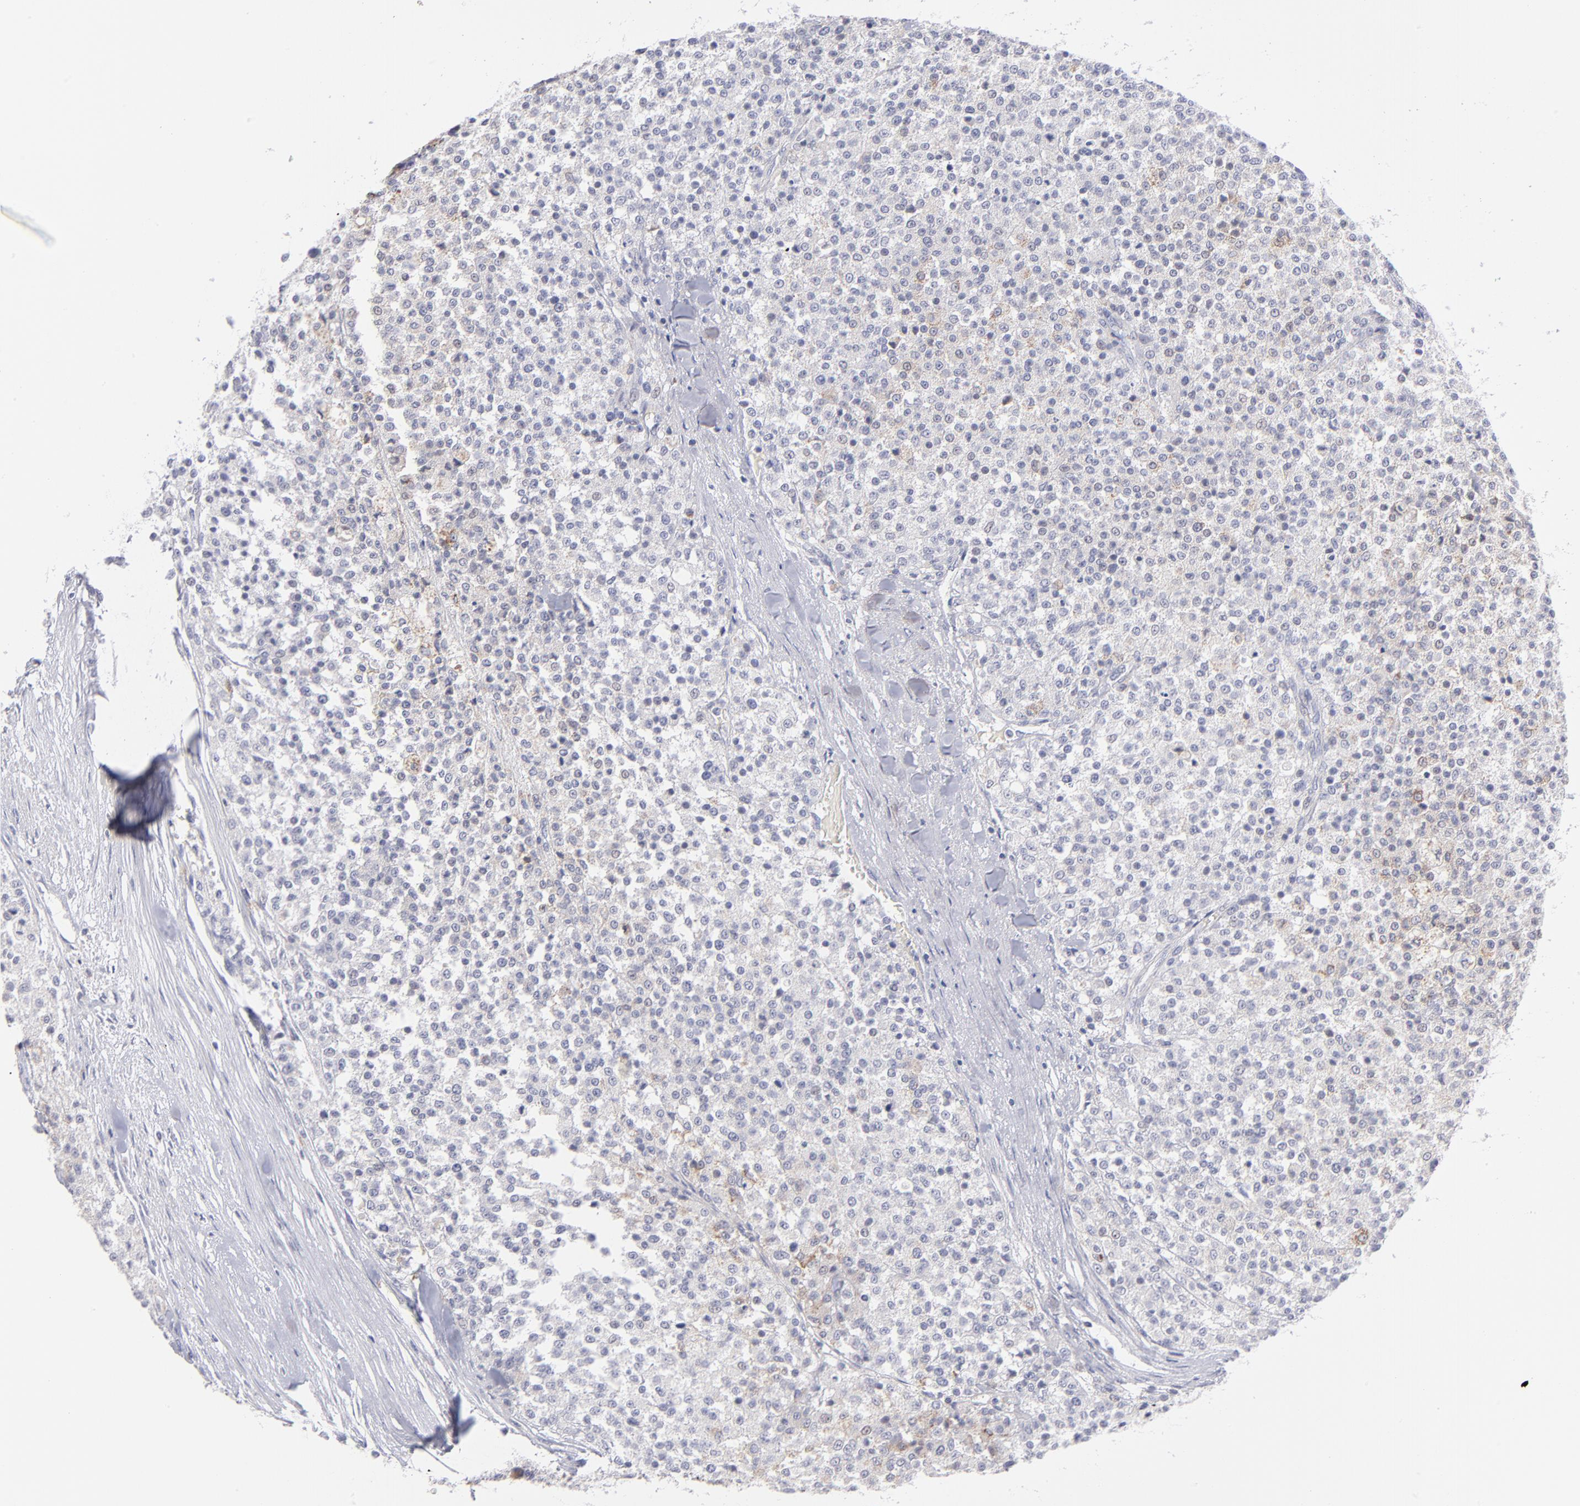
{"staining": {"intensity": "weak", "quantity": "<25%", "location": "cytoplasmic/membranous"}, "tissue": "testis cancer", "cell_type": "Tumor cells", "image_type": "cancer", "snomed": [{"axis": "morphology", "description": "Seminoma, NOS"}, {"axis": "topography", "description": "Testis"}], "caption": "Immunohistochemistry histopathology image of human testis cancer stained for a protein (brown), which reveals no positivity in tumor cells.", "gene": "MTHFD2", "patient": {"sex": "male", "age": 59}}